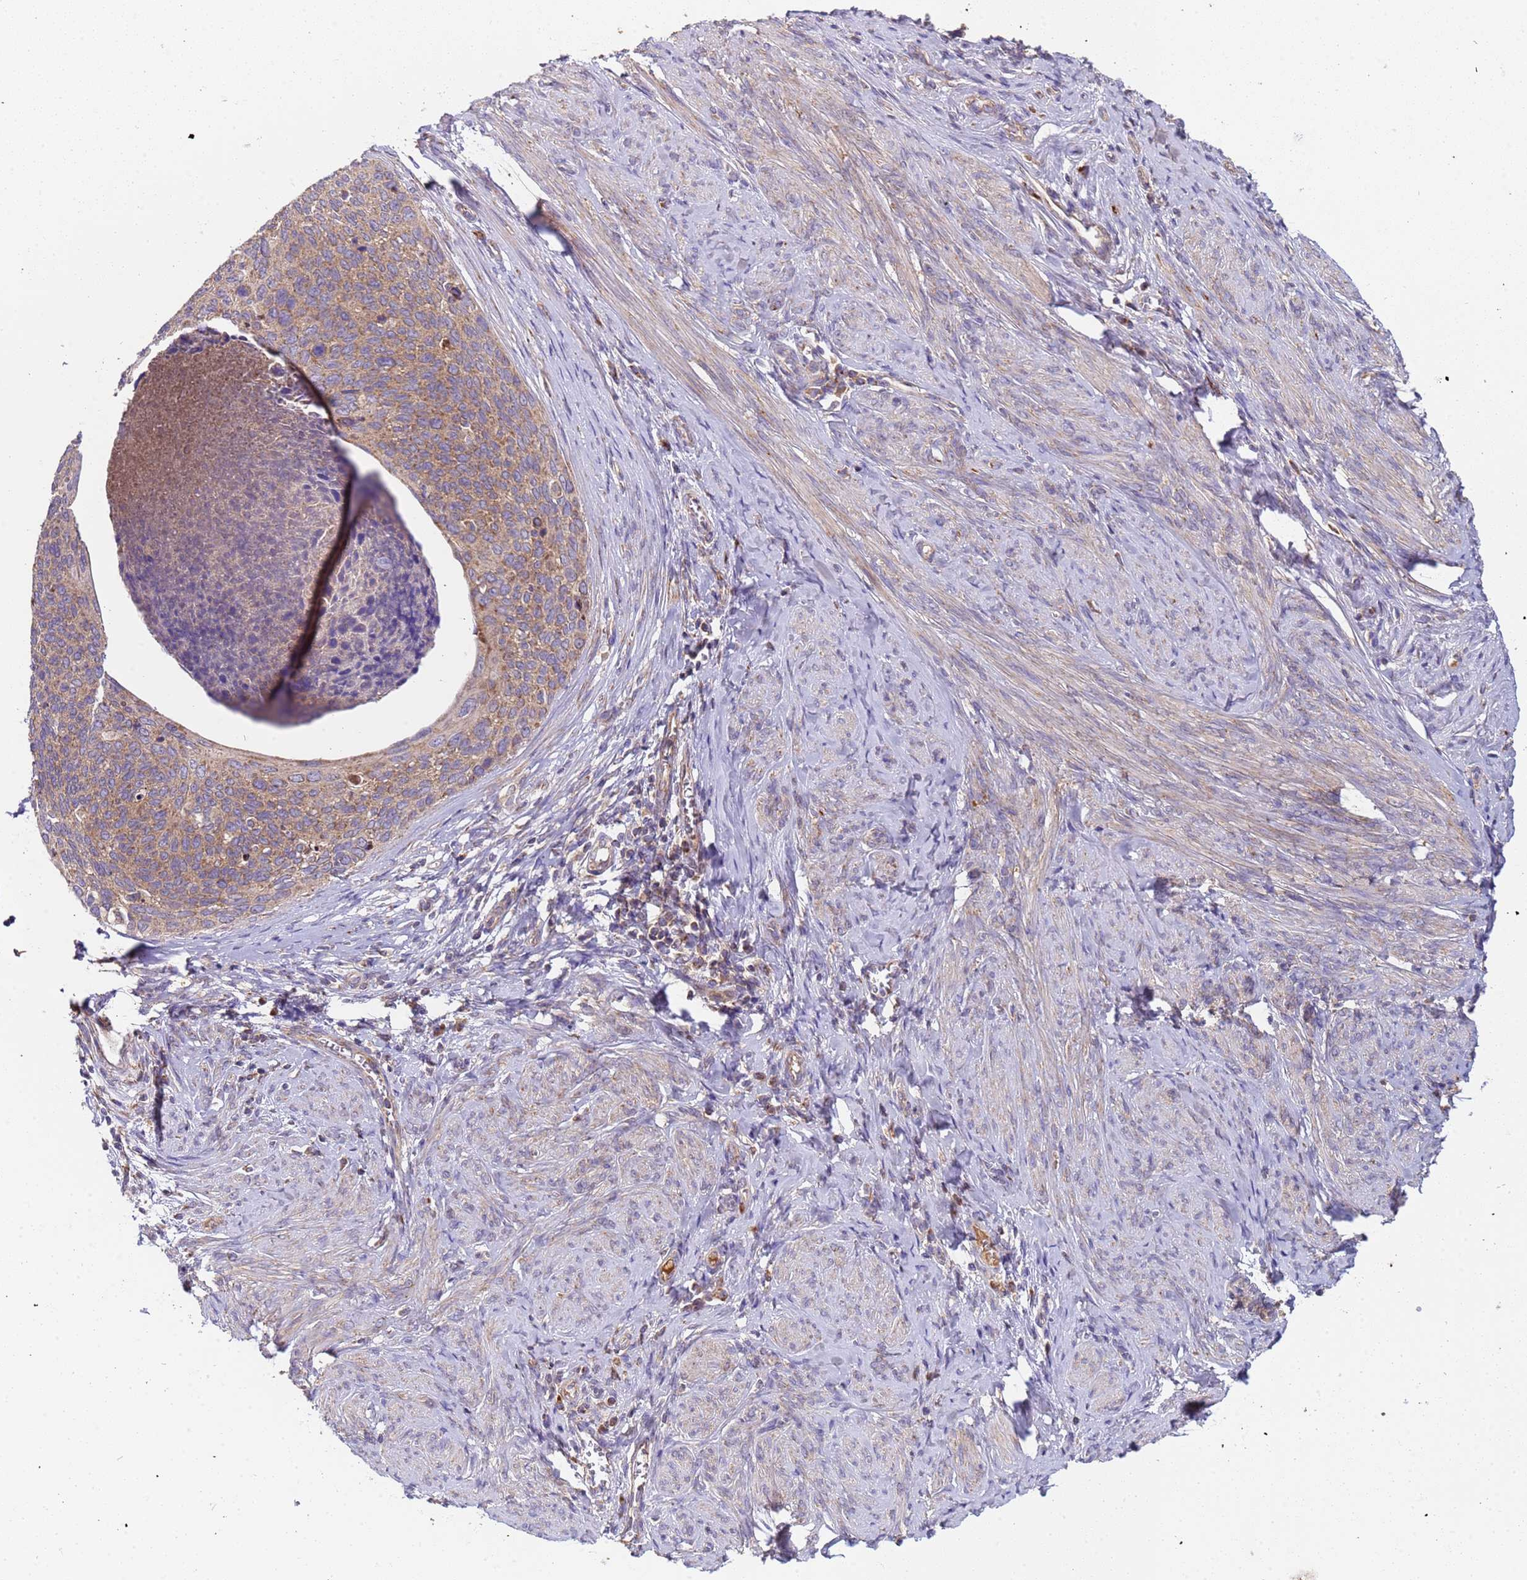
{"staining": {"intensity": "moderate", "quantity": ">75%", "location": "cytoplasmic/membranous"}, "tissue": "cervical cancer", "cell_type": "Tumor cells", "image_type": "cancer", "snomed": [{"axis": "morphology", "description": "Squamous cell carcinoma, NOS"}, {"axis": "topography", "description": "Cervix"}], "caption": "IHC (DAB) staining of human cervical cancer reveals moderate cytoplasmic/membranous protein expression in approximately >75% of tumor cells.", "gene": "TMEM126A", "patient": {"sex": "female", "age": 80}}